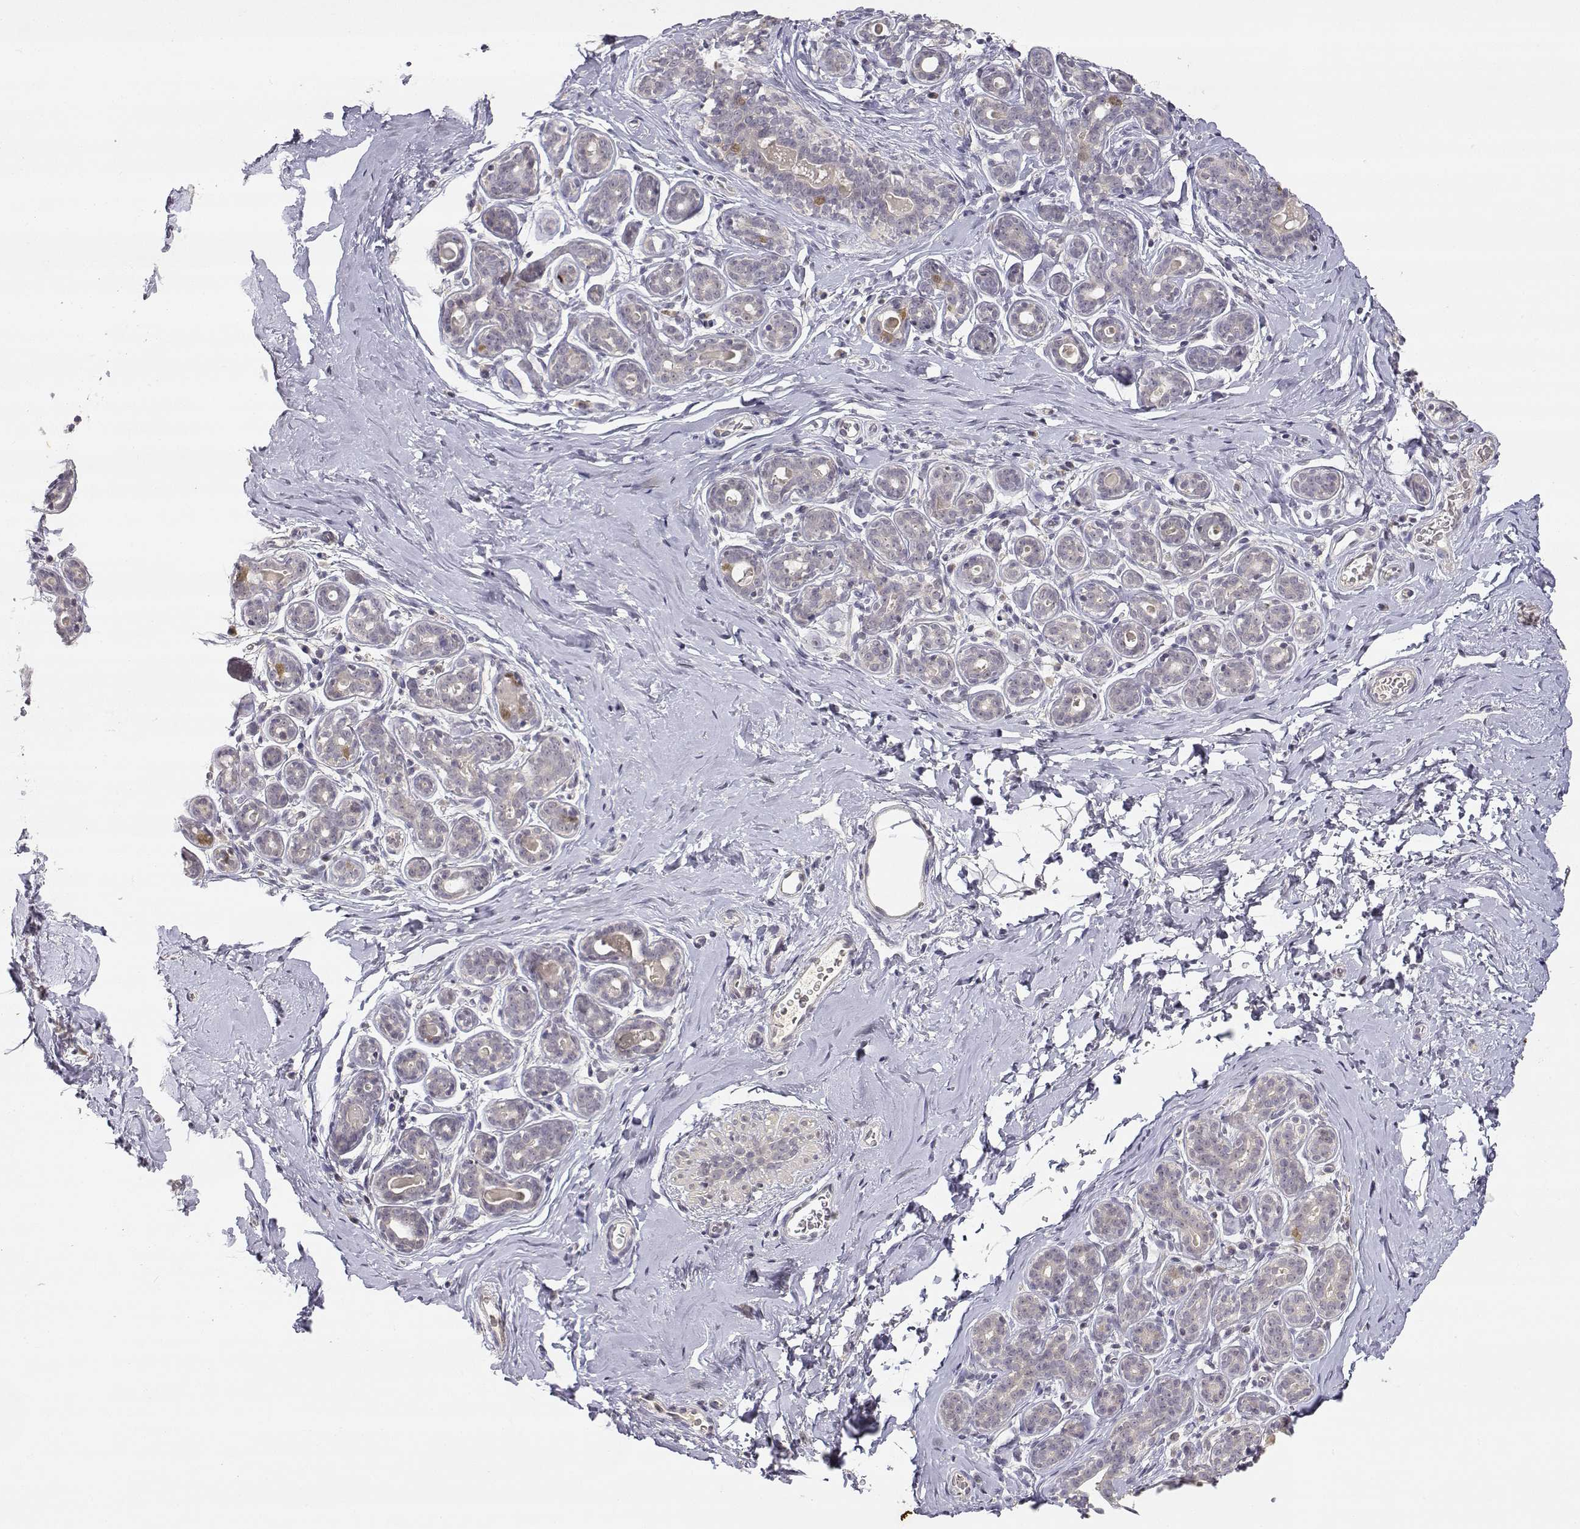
{"staining": {"intensity": "negative", "quantity": "none", "location": "none"}, "tissue": "breast", "cell_type": "Adipocytes", "image_type": "normal", "snomed": [{"axis": "morphology", "description": "Normal tissue, NOS"}, {"axis": "topography", "description": "Skin"}, {"axis": "topography", "description": "Breast"}], "caption": "DAB immunohistochemical staining of normal human breast displays no significant positivity in adipocytes. Brightfield microscopy of IHC stained with DAB (3,3'-diaminobenzidine) (brown) and hematoxylin (blue), captured at high magnification.", "gene": "RAD51", "patient": {"sex": "female", "age": 43}}